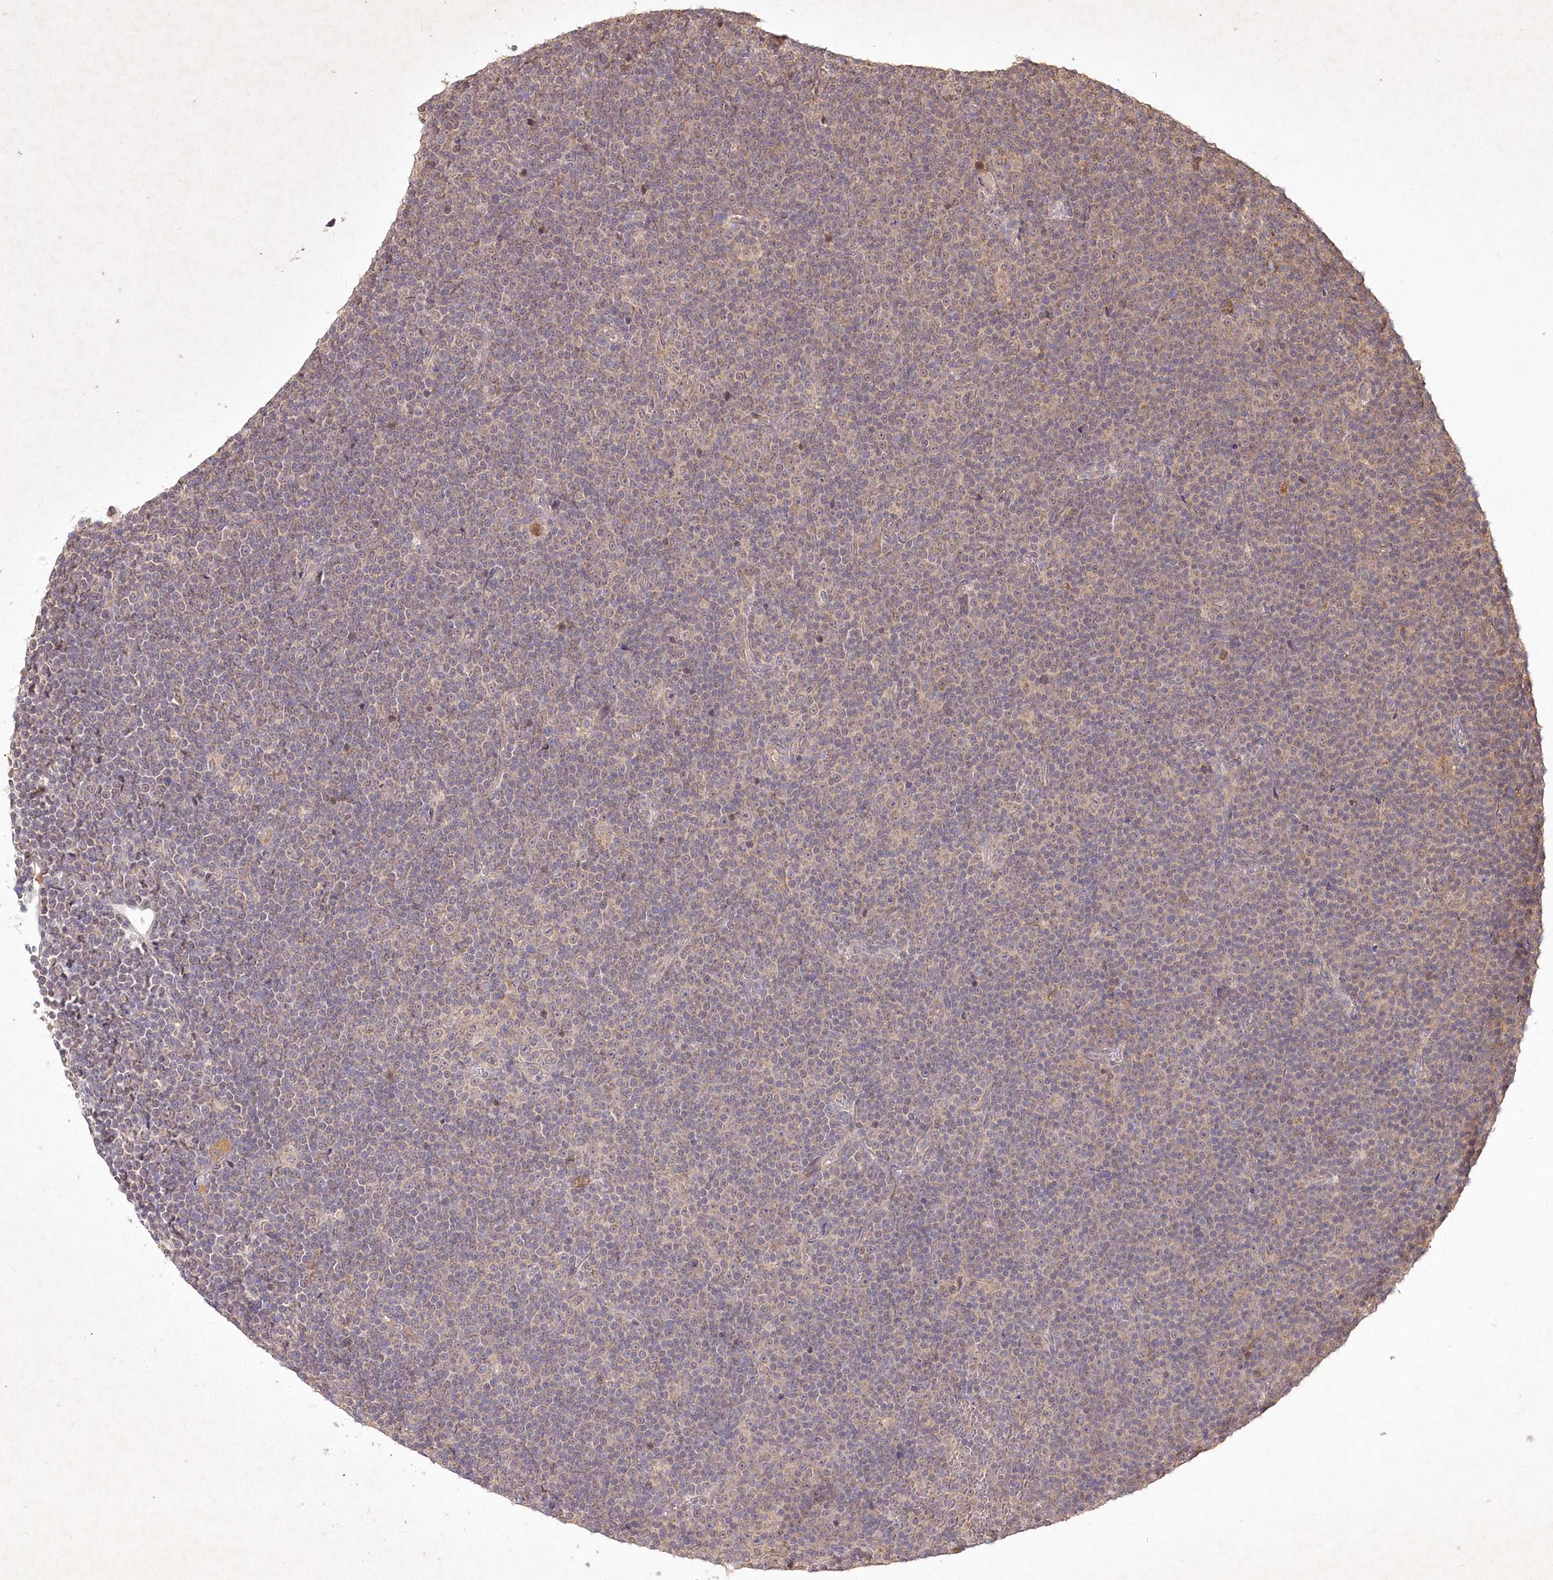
{"staining": {"intensity": "negative", "quantity": "none", "location": "none"}, "tissue": "lymphoma", "cell_type": "Tumor cells", "image_type": "cancer", "snomed": [{"axis": "morphology", "description": "Malignant lymphoma, non-Hodgkin's type, Low grade"}, {"axis": "topography", "description": "Lymph node"}], "caption": "Photomicrograph shows no significant protein expression in tumor cells of lymphoma. Nuclei are stained in blue.", "gene": "IRAK1BP1", "patient": {"sex": "female", "age": 67}}